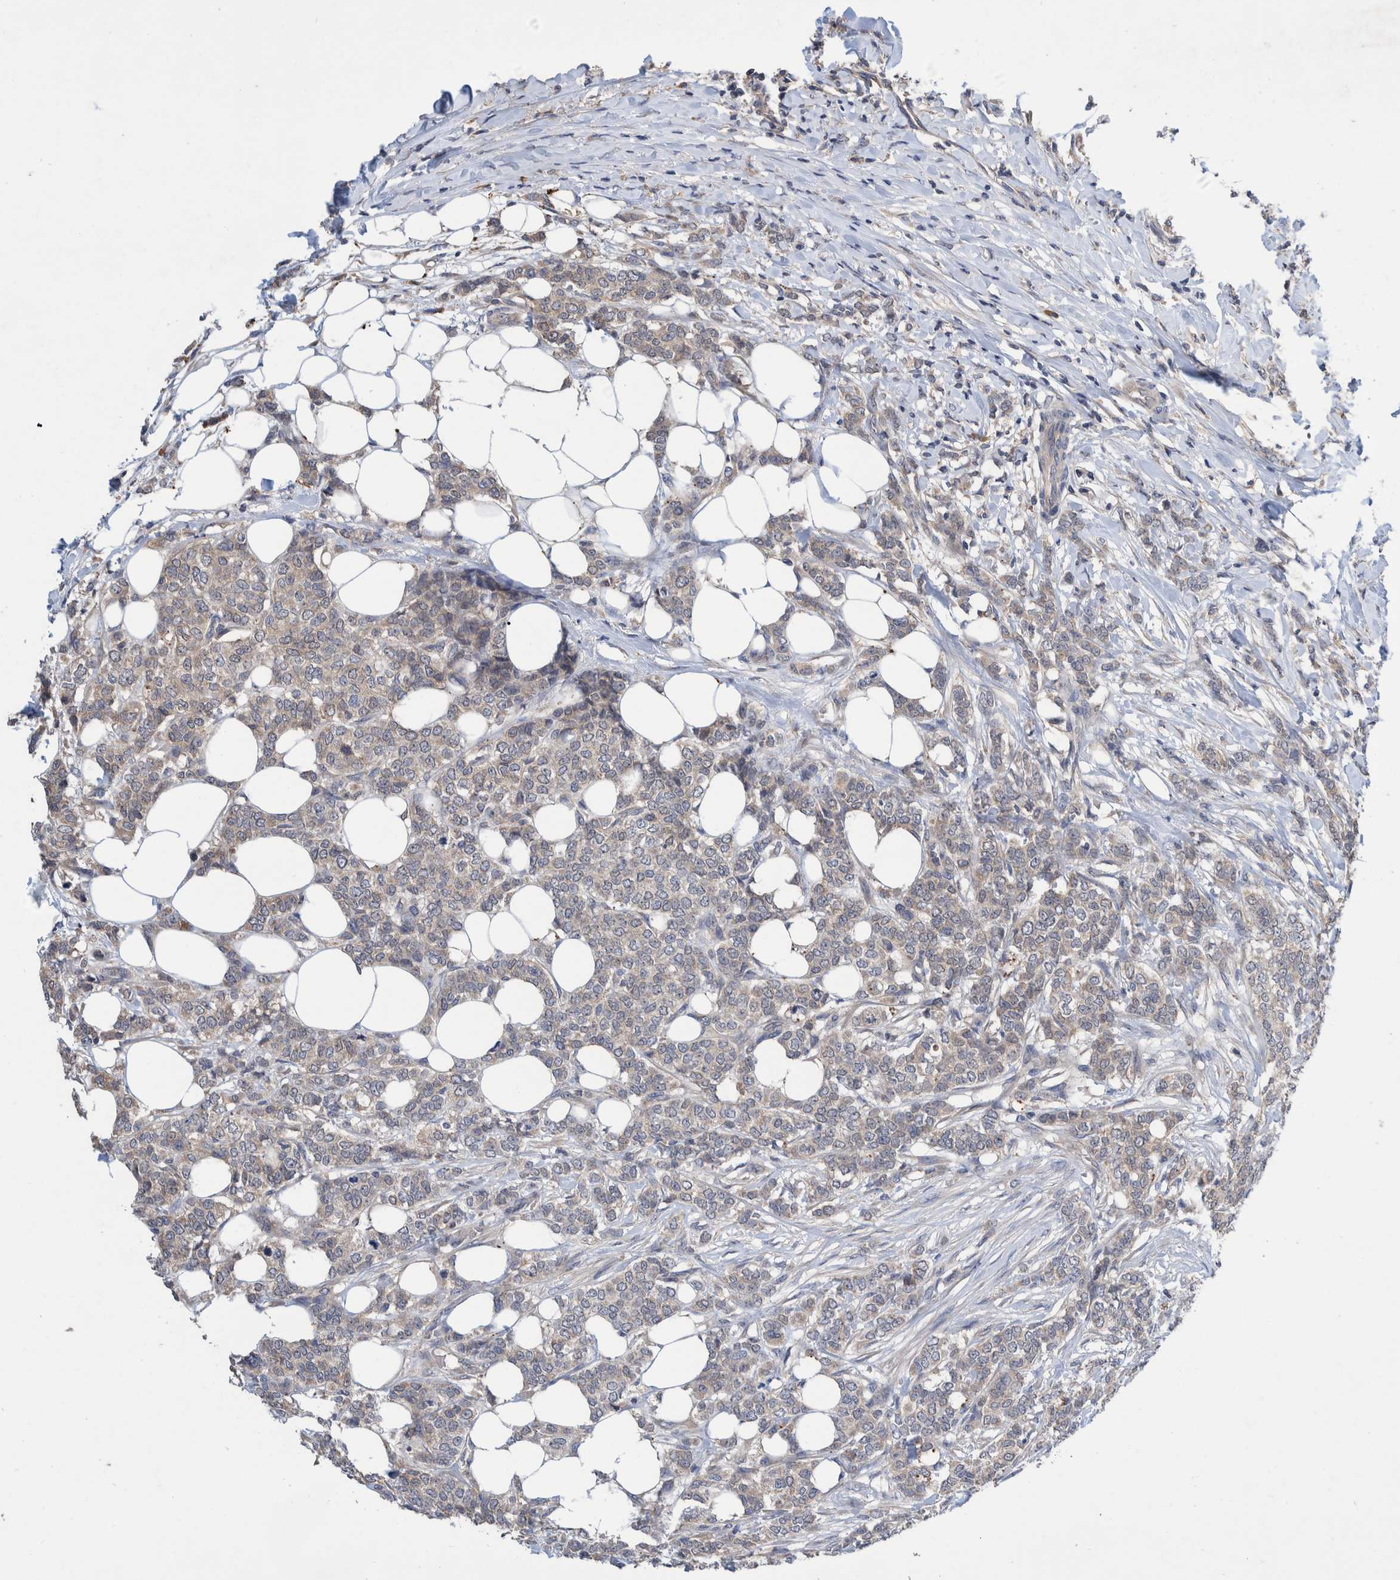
{"staining": {"intensity": "weak", "quantity": "<25%", "location": "cytoplasmic/membranous"}, "tissue": "breast cancer", "cell_type": "Tumor cells", "image_type": "cancer", "snomed": [{"axis": "morphology", "description": "Lobular carcinoma"}, {"axis": "topography", "description": "Skin"}, {"axis": "topography", "description": "Breast"}], "caption": "This micrograph is of lobular carcinoma (breast) stained with immunohistochemistry (IHC) to label a protein in brown with the nuclei are counter-stained blue. There is no positivity in tumor cells. (Stains: DAB immunohistochemistry with hematoxylin counter stain, Microscopy: brightfield microscopy at high magnification).", "gene": "PLPBP", "patient": {"sex": "female", "age": 46}}